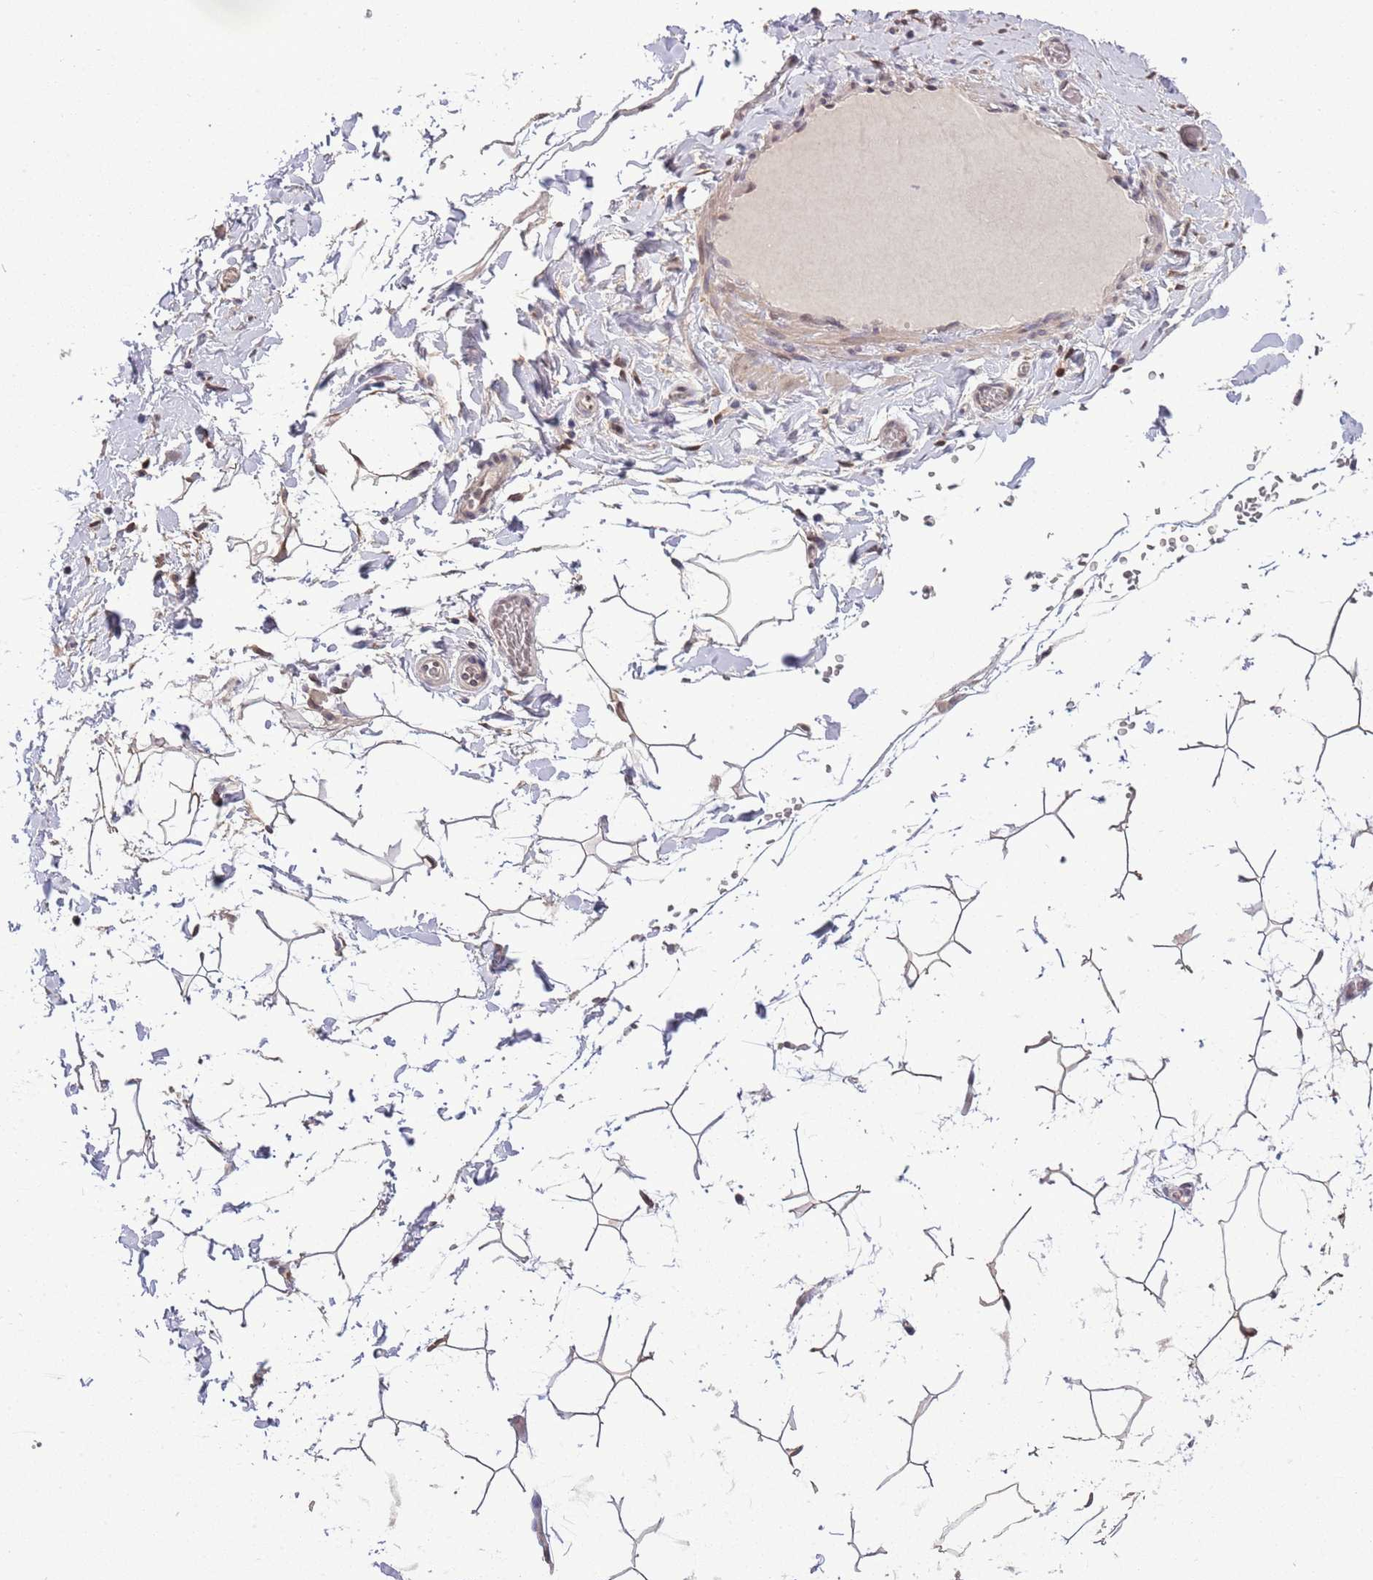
{"staining": {"intensity": "weak", "quantity": ">75%", "location": "cytoplasmic/membranous"}, "tissue": "adipose tissue", "cell_type": "Adipocytes", "image_type": "normal", "snomed": [{"axis": "morphology", "description": "Normal tissue, NOS"}, {"axis": "topography", "description": "Gallbladder"}, {"axis": "topography", "description": "Peripheral nerve tissue"}], "caption": "A low amount of weak cytoplasmic/membranous expression is appreciated in approximately >75% of adipocytes in normal adipose tissue.", "gene": "ZNF665", "patient": {"sex": "male", "age": 38}}